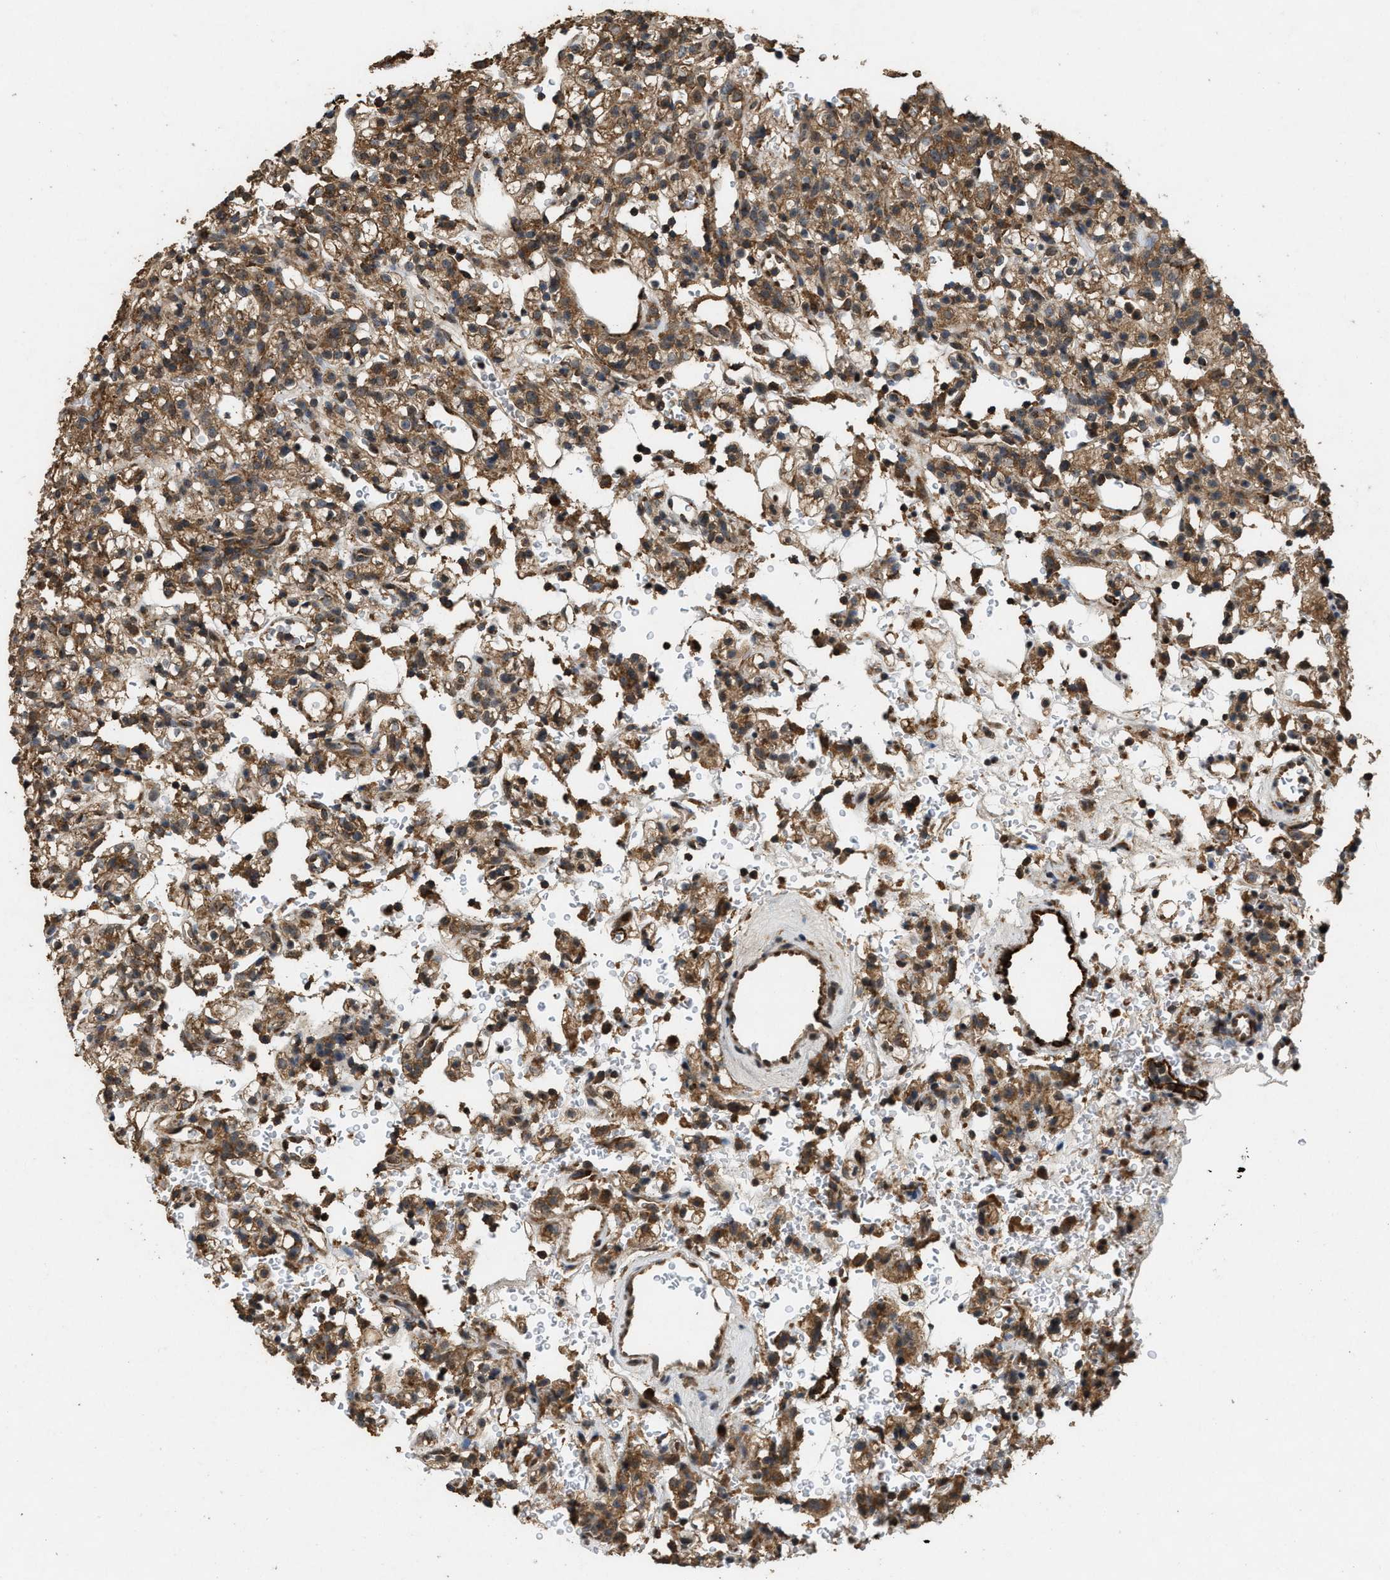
{"staining": {"intensity": "moderate", "quantity": ">75%", "location": "cytoplasmic/membranous"}, "tissue": "renal cancer", "cell_type": "Tumor cells", "image_type": "cancer", "snomed": [{"axis": "morphology", "description": "Normal tissue, NOS"}, {"axis": "morphology", "description": "Adenocarcinoma, NOS"}, {"axis": "topography", "description": "Kidney"}], "caption": "Approximately >75% of tumor cells in human renal cancer (adenocarcinoma) exhibit moderate cytoplasmic/membranous protein expression as visualized by brown immunohistochemical staining.", "gene": "ARHGEF5", "patient": {"sex": "female", "age": 72}}